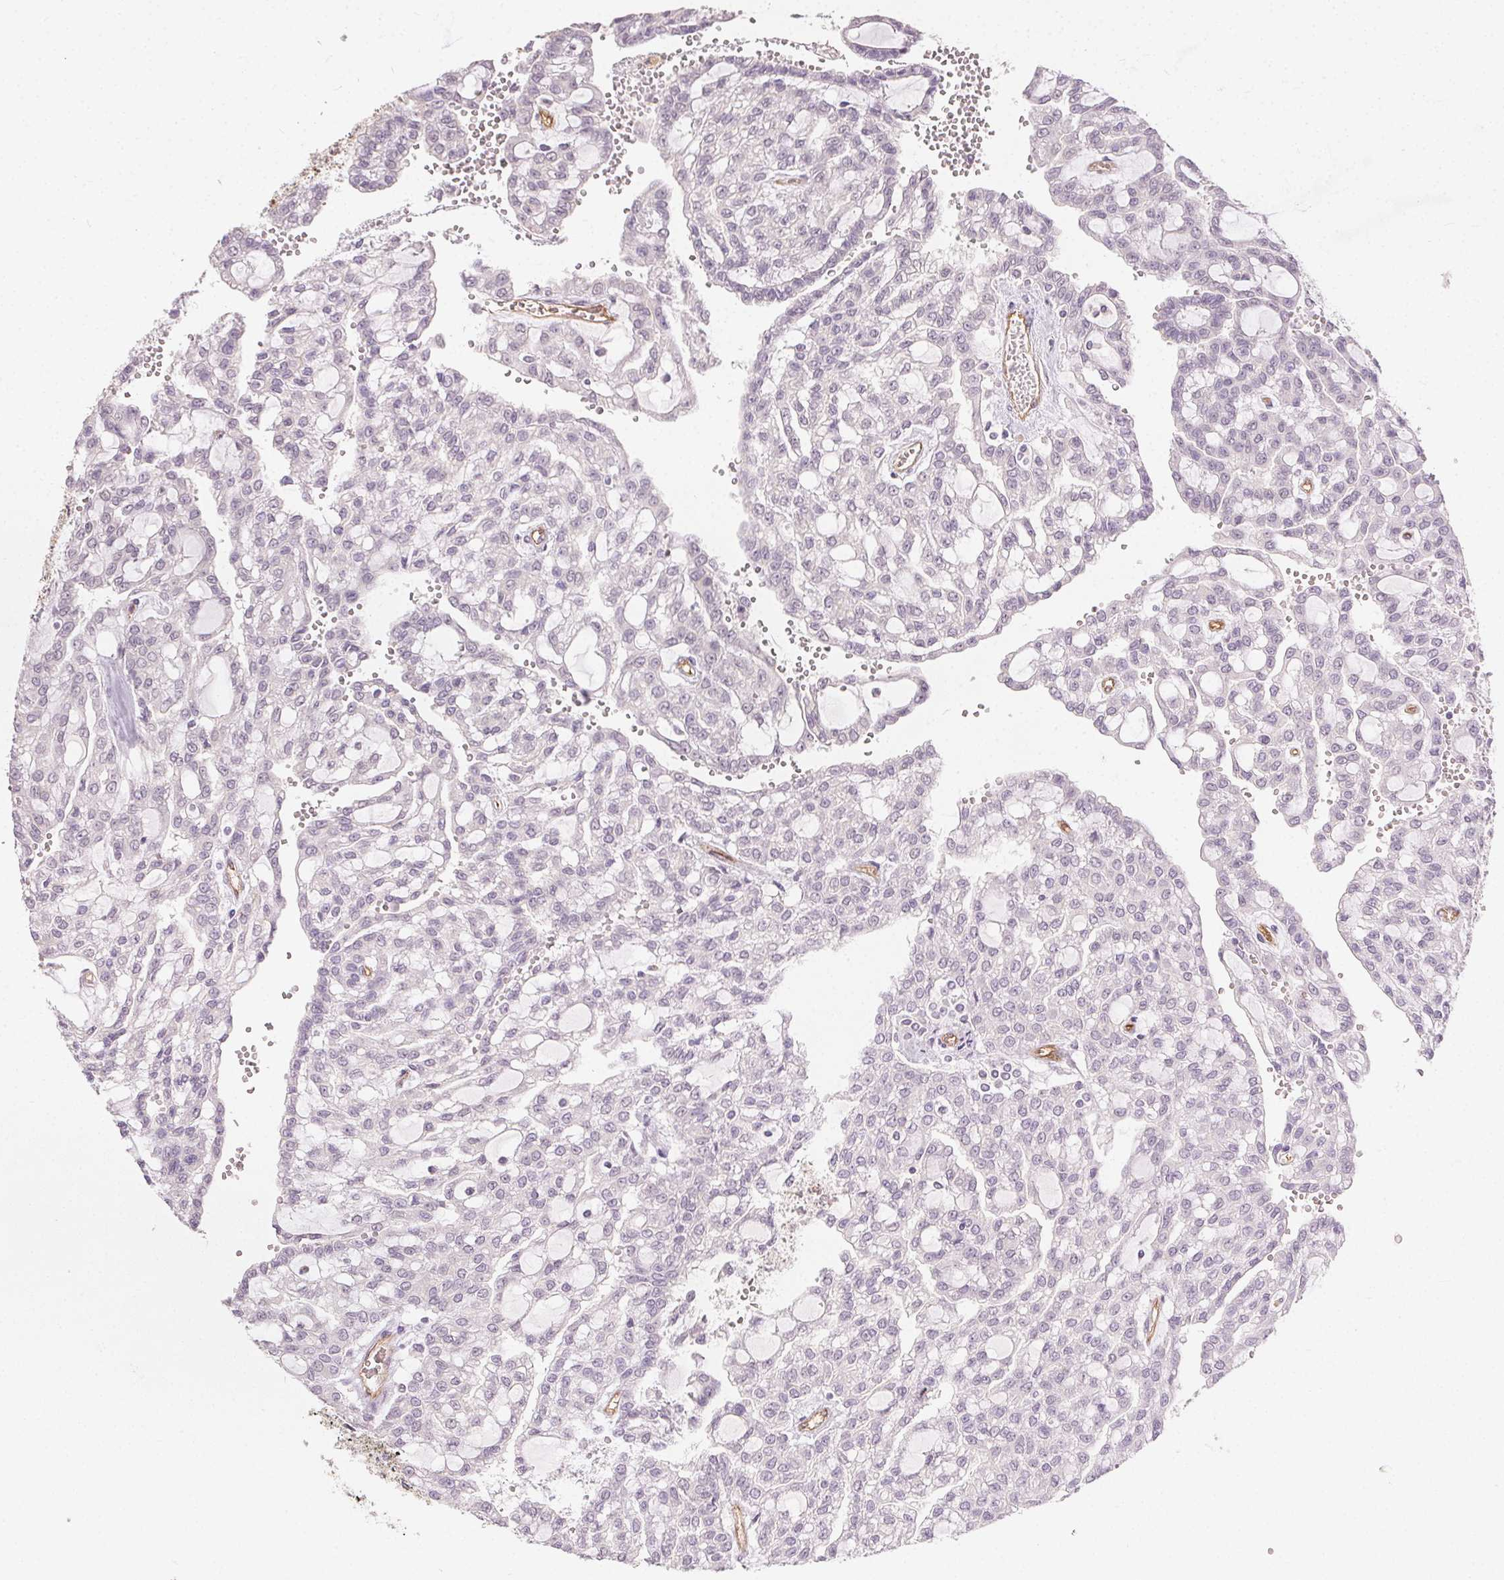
{"staining": {"intensity": "negative", "quantity": "none", "location": "none"}, "tissue": "renal cancer", "cell_type": "Tumor cells", "image_type": "cancer", "snomed": [{"axis": "morphology", "description": "Adenocarcinoma, NOS"}, {"axis": "topography", "description": "Kidney"}], "caption": "The immunohistochemistry (IHC) histopathology image has no significant staining in tumor cells of renal cancer tissue. (DAB (3,3'-diaminobenzidine) immunohistochemistry with hematoxylin counter stain).", "gene": "PODXL", "patient": {"sex": "male", "age": 63}}